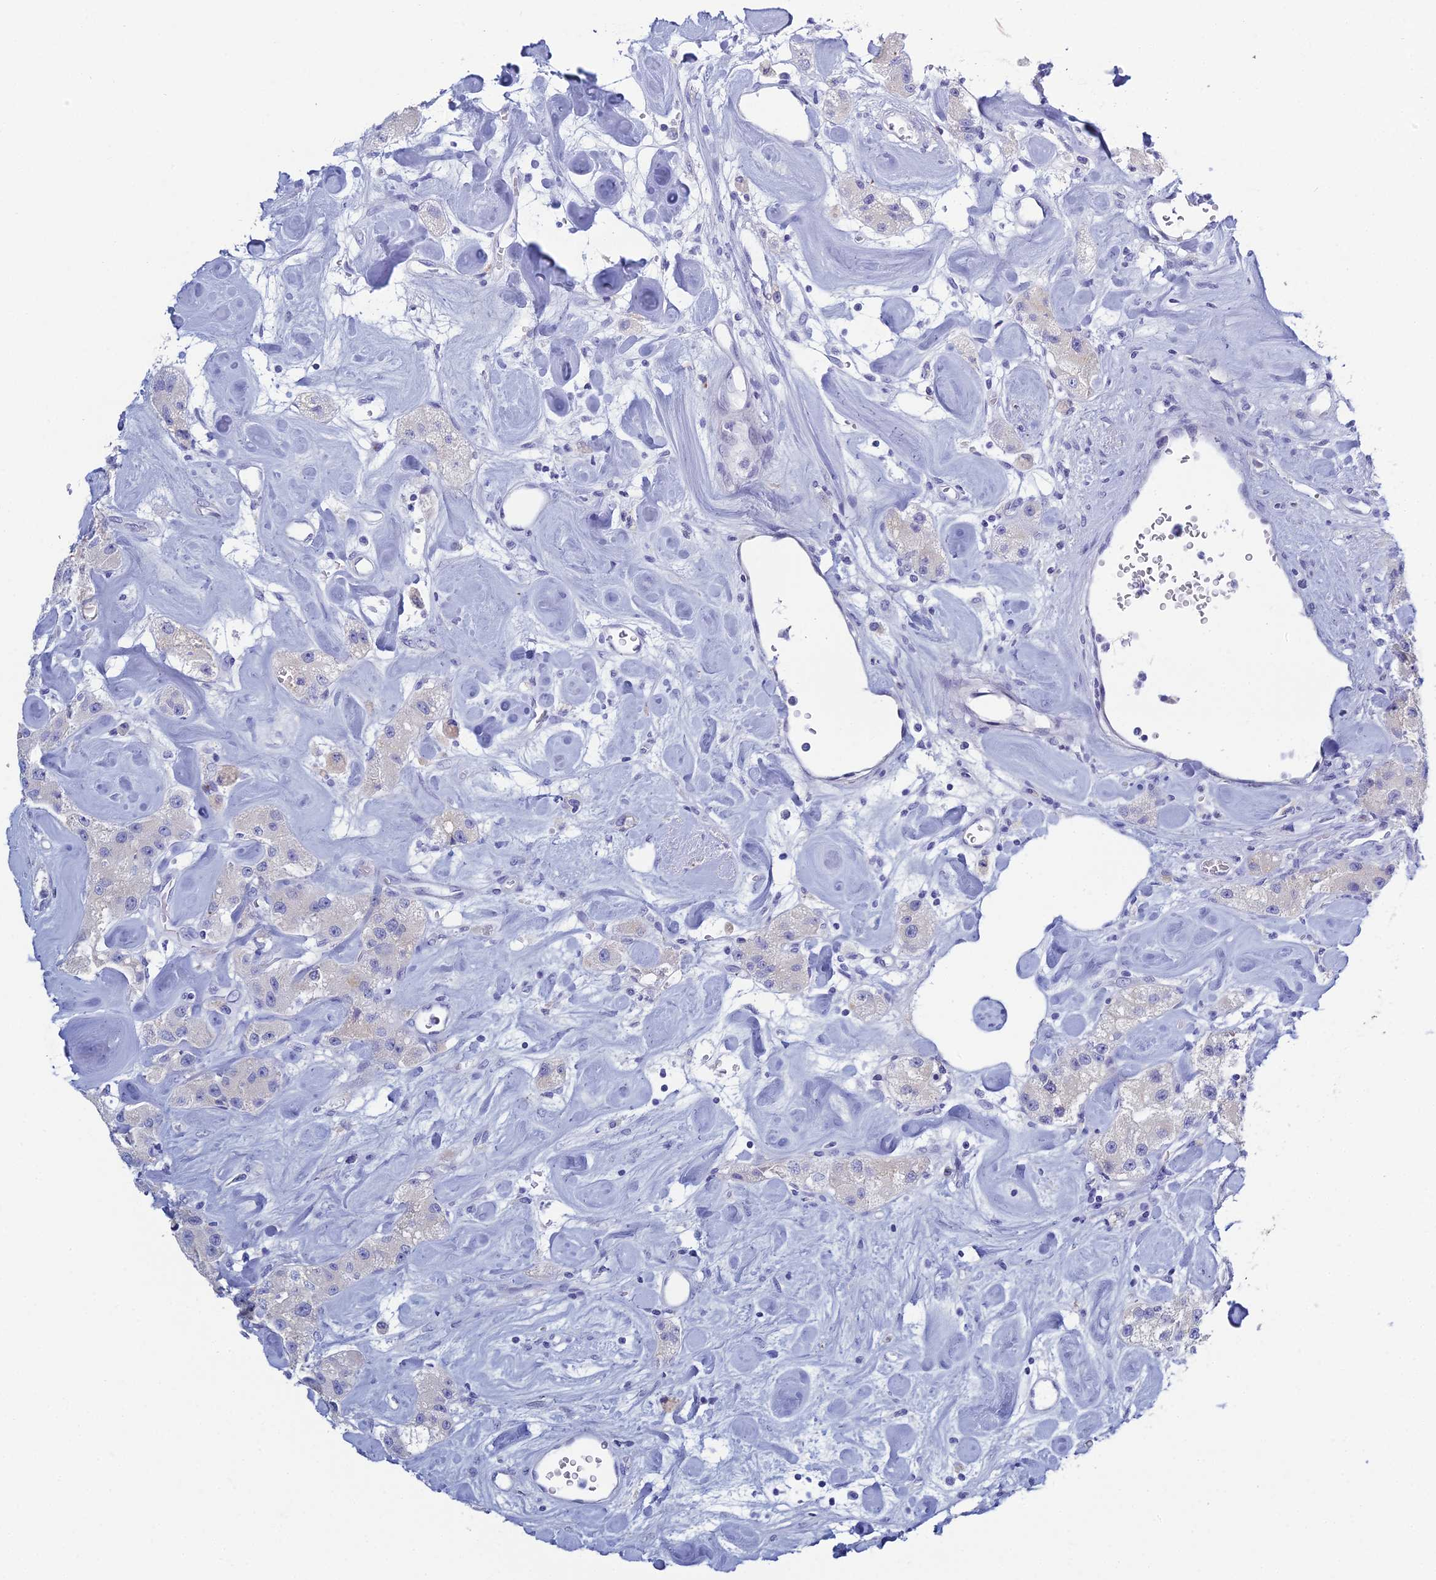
{"staining": {"intensity": "negative", "quantity": "none", "location": "none"}, "tissue": "carcinoid", "cell_type": "Tumor cells", "image_type": "cancer", "snomed": [{"axis": "morphology", "description": "Carcinoid, malignant, NOS"}, {"axis": "topography", "description": "Pancreas"}], "caption": "This is a micrograph of IHC staining of carcinoid, which shows no staining in tumor cells.", "gene": "MUC13", "patient": {"sex": "male", "age": 41}}